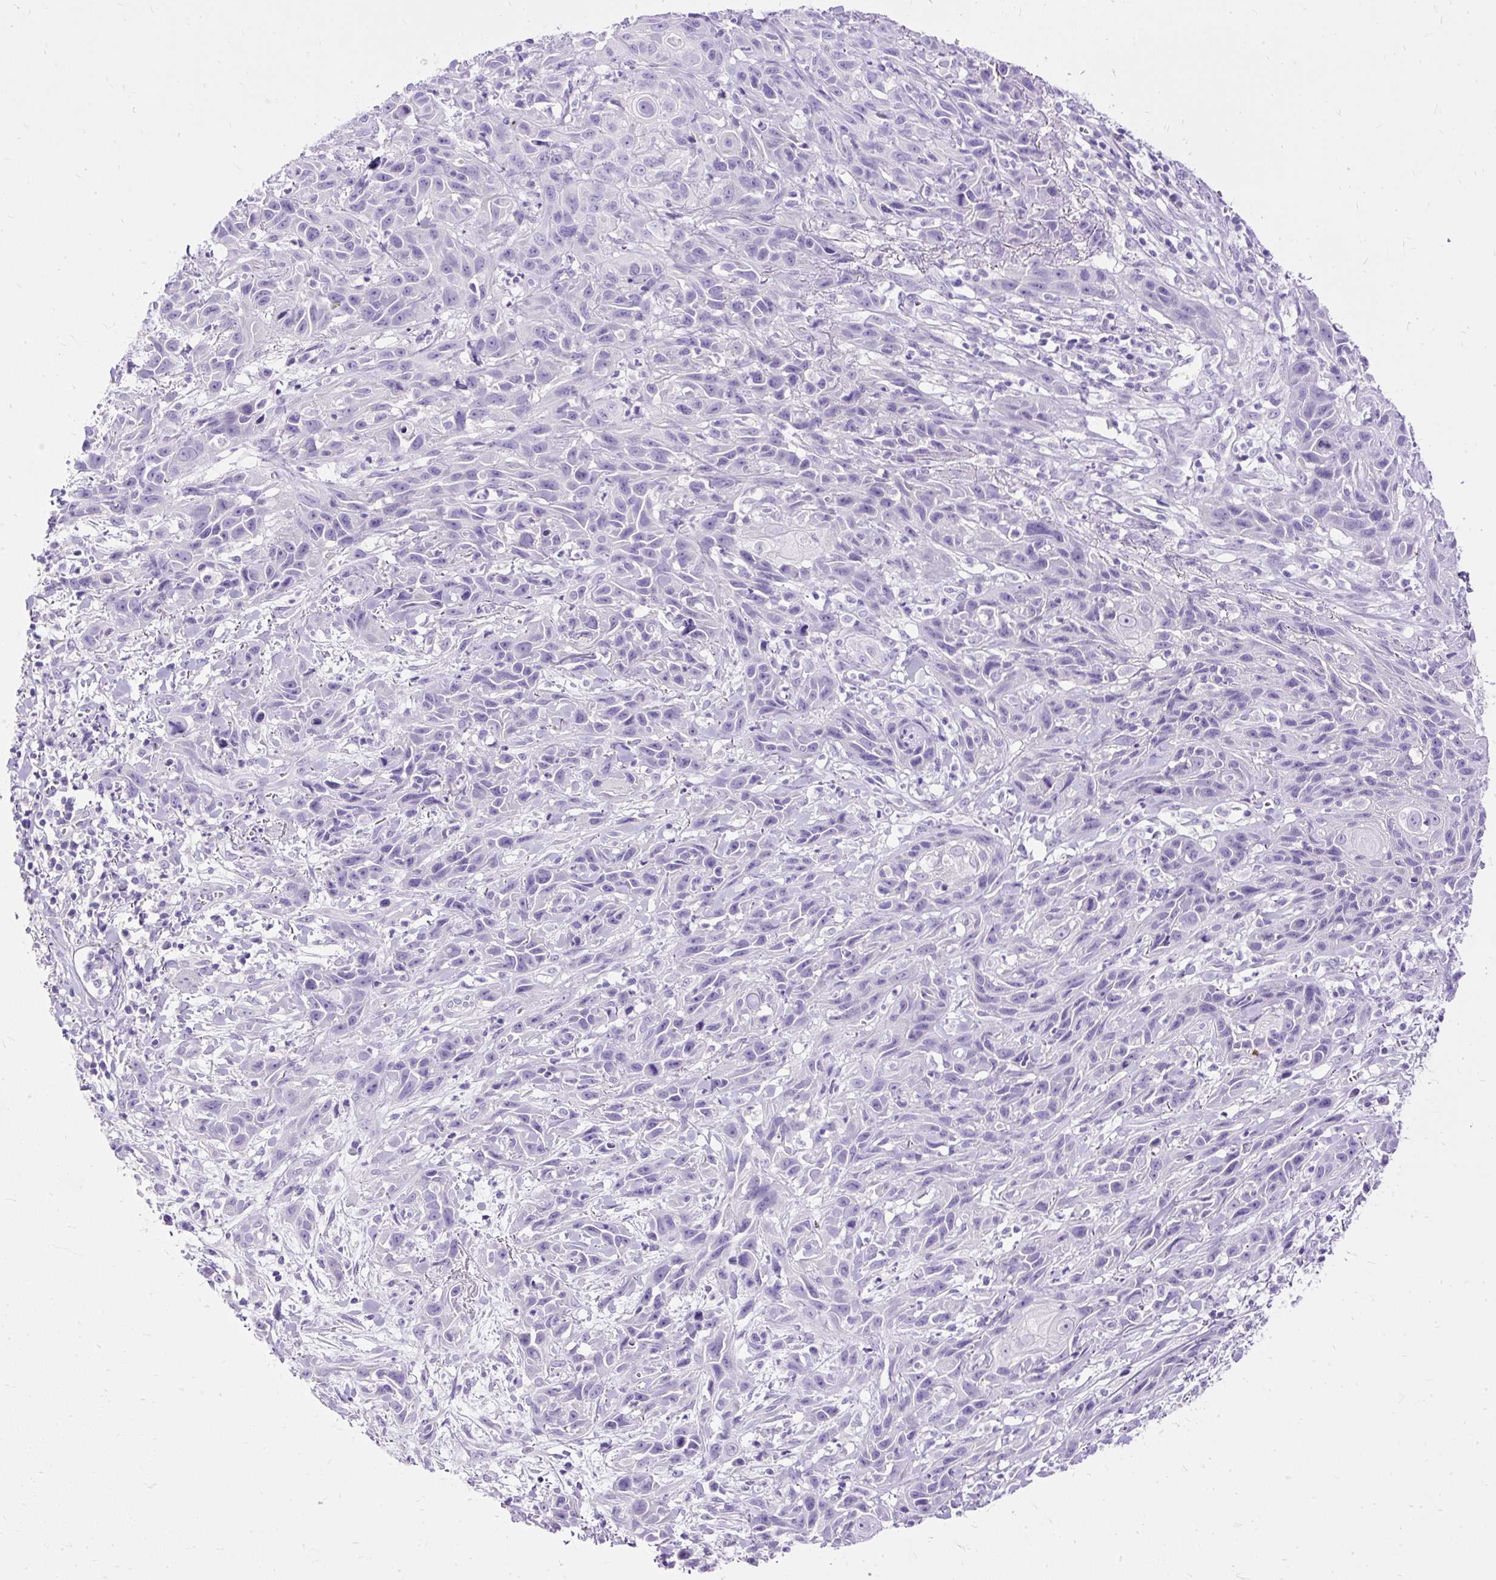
{"staining": {"intensity": "negative", "quantity": "none", "location": "none"}, "tissue": "skin cancer", "cell_type": "Tumor cells", "image_type": "cancer", "snomed": [{"axis": "morphology", "description": "Squamous cell carcinoma, NOS"}, {"axis": "topography", "description": "Skin"}, {"axis": "topography", "description": "Vulva"}], "caption": "Tumor cells show no significant expression in skin cancer (squamous cell carcinoma).", "gene": "HEY1", "patient": {"sex": "female", "age": 83}}